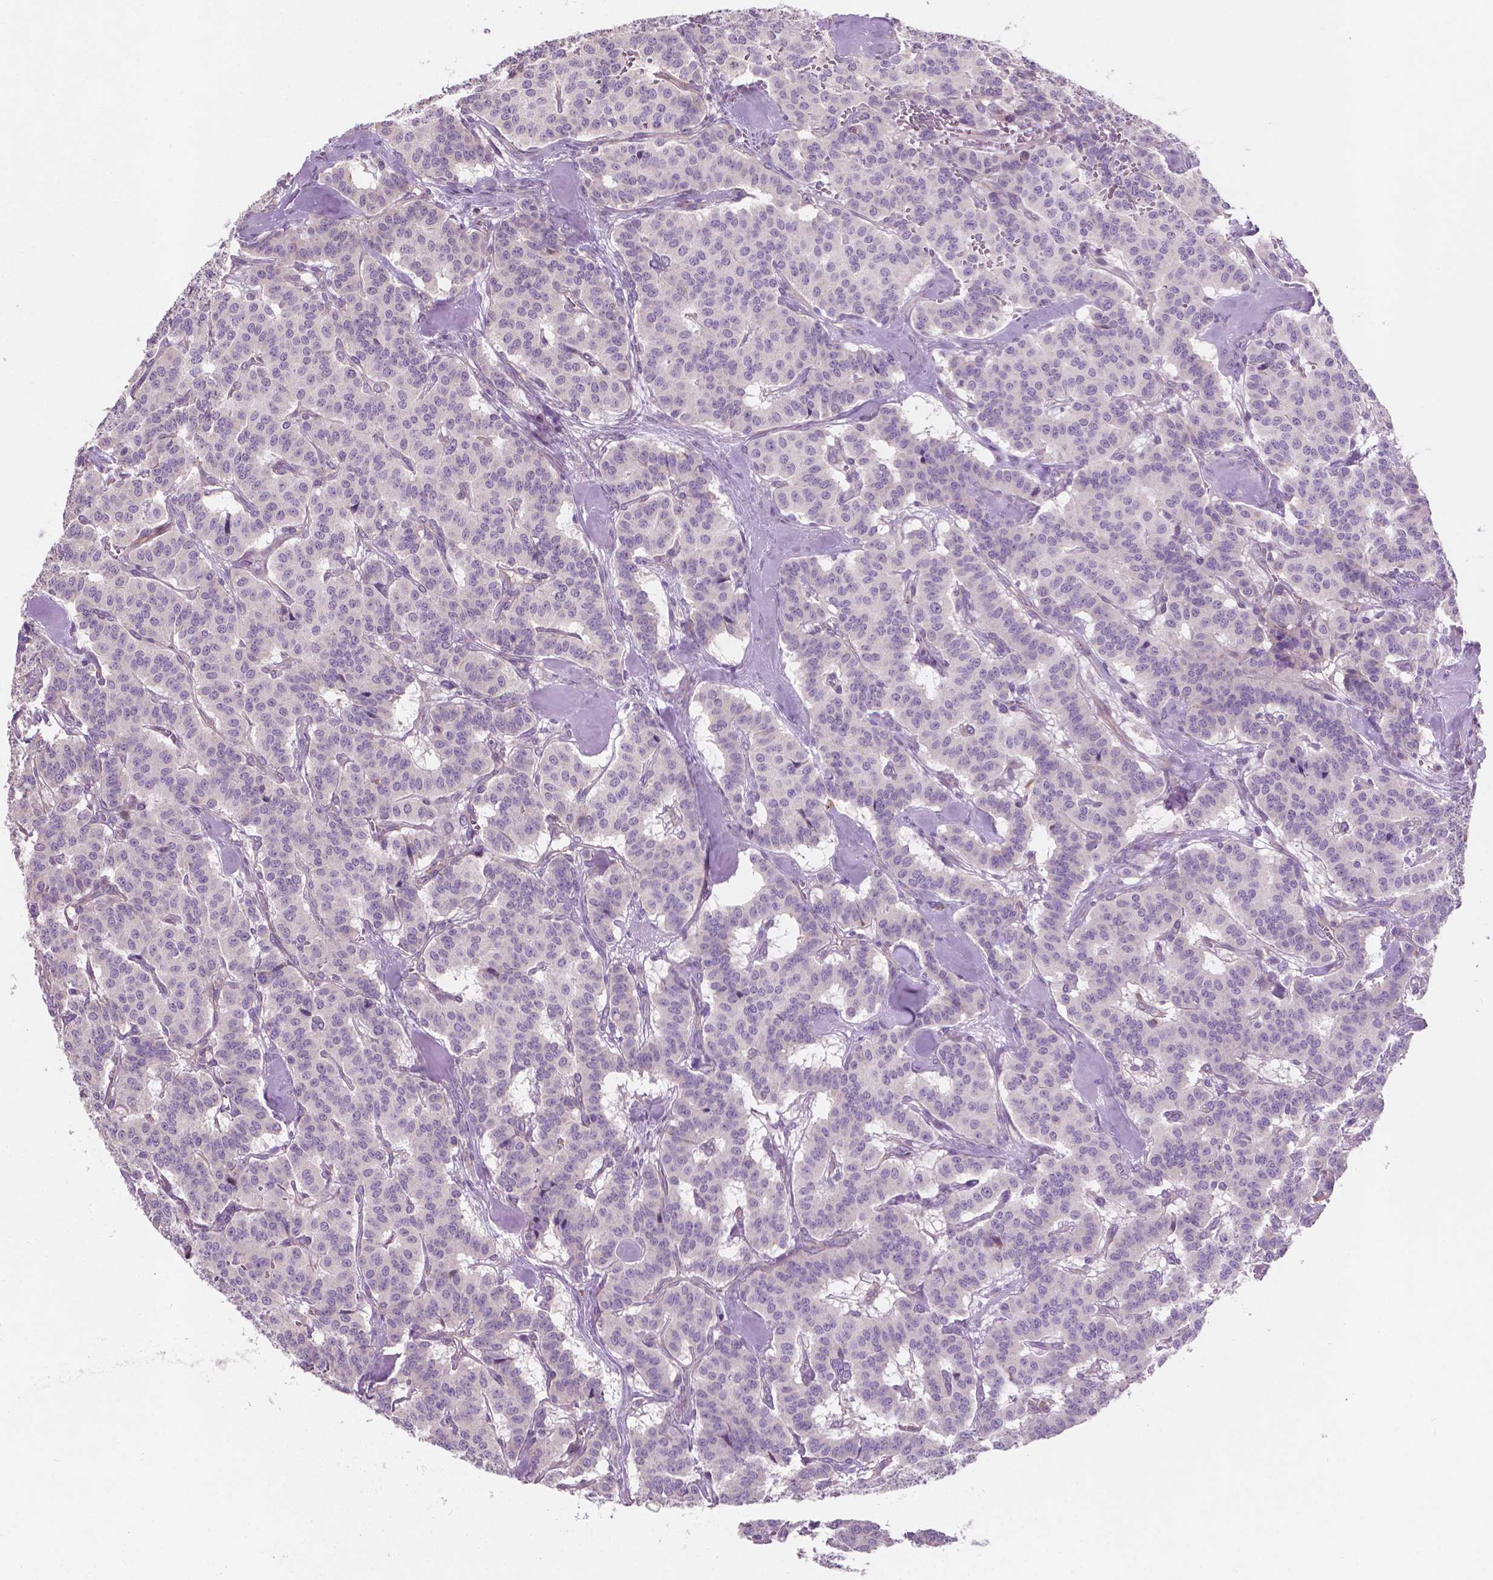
{"staining": {"intensity": "negative", "quantity": "none", "location": "none"}, "tissue": "carcinoid", "cell_type": "Tumor cells", "image_type": "cancer", "snomed": [{"axis": "morphology", "description": "Normal tissue, NOS"}, {"axis": "morphology", "description": "Carcinoid, malignant, NOS"}, {"axis": "topography", "description": "Lung"}], "caption": "Histopathology image shows no significant protein positivity in tumor cells of carcinoid.", "gene": "LRP1B", "patient": {"sex": "female", "age": 46}}